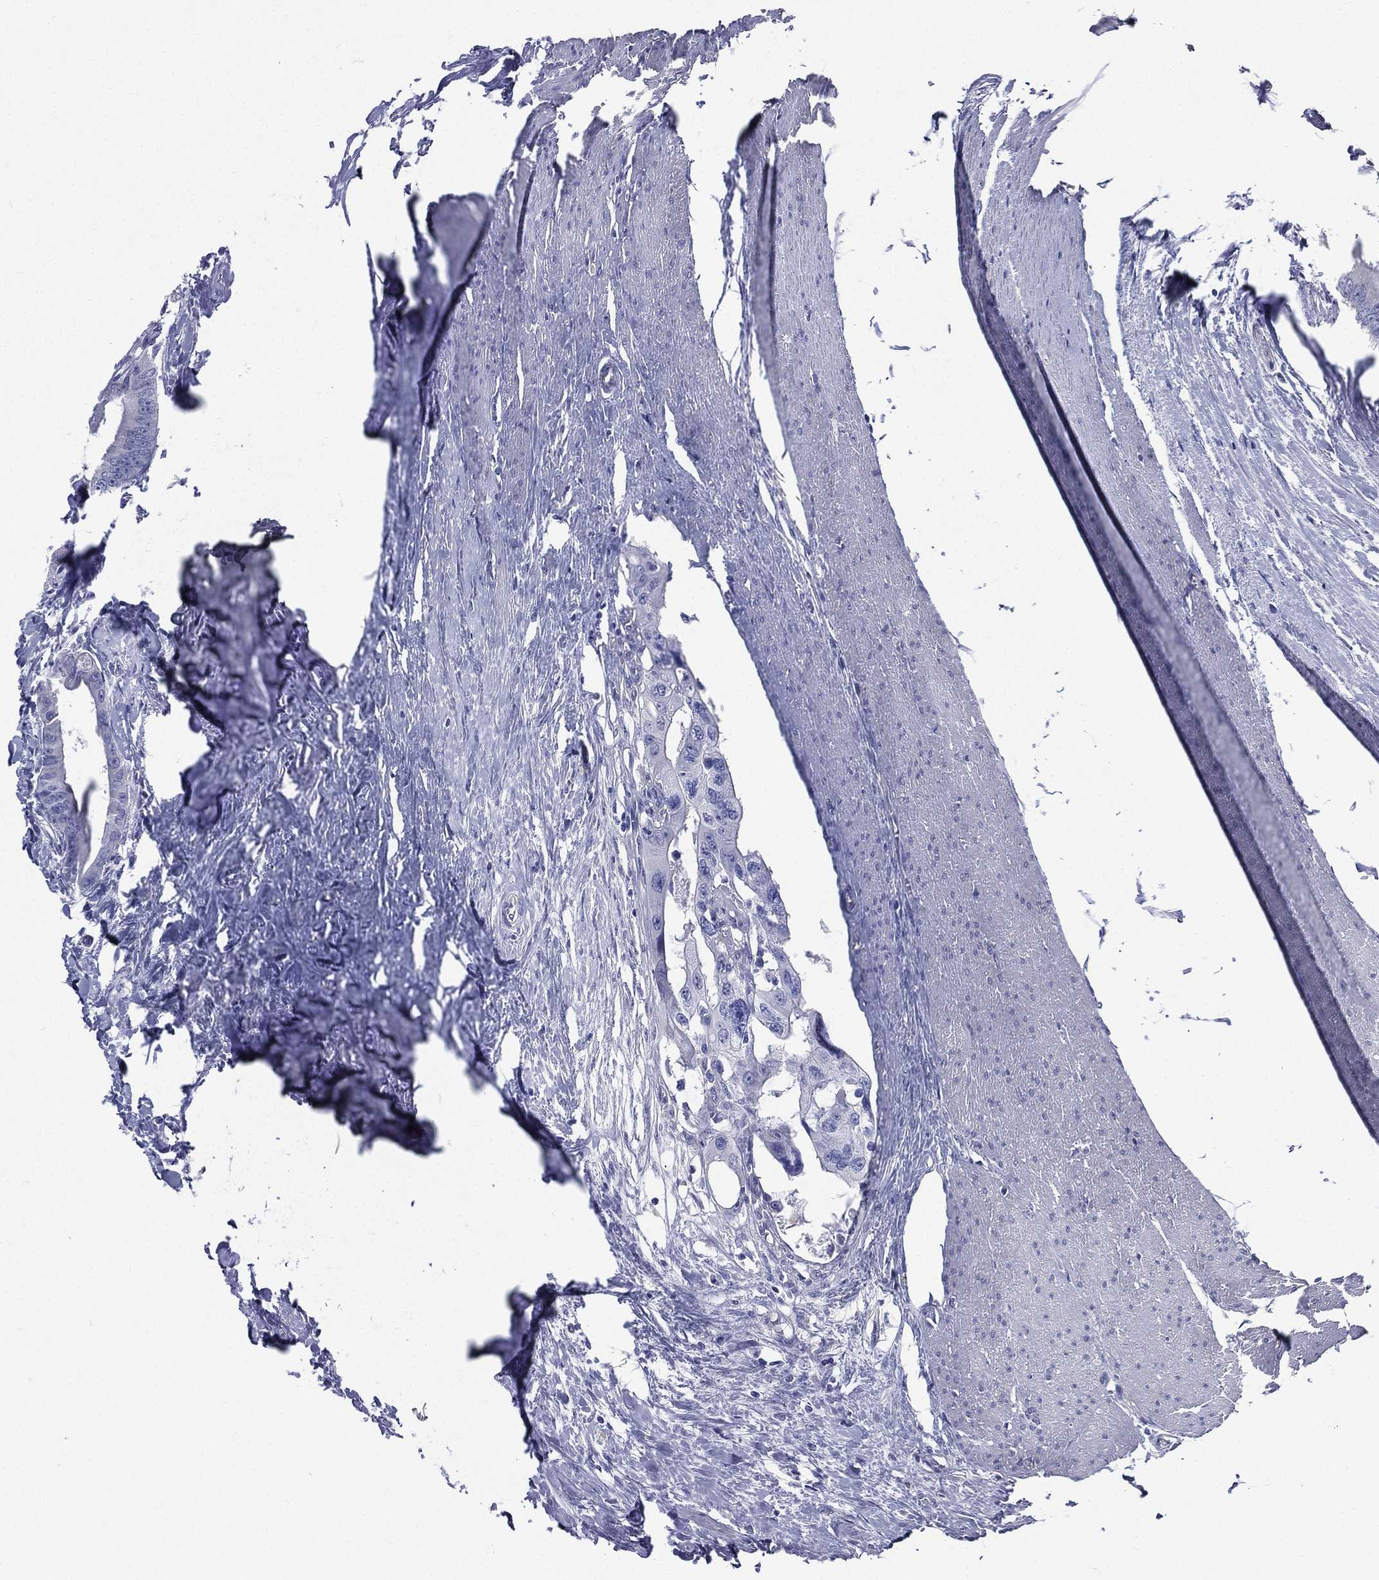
{"staining": {"intensity": "negative", "quantity": "none", "location": "none"}, "tissue": "colorectal cancer", "cell_type": "Tumor cells", "image_type": "cancer", "snomed": [{"axis": "morphology", "description": "Adenocarcinoma, NOS"}, {"axis": "topography", "description": "Rectum"}], "caption": "Immunohistochemical staining of human colorectal adenocarcinoma reveals no significant positivity in tumor cells.", "gene": "DPYS", "patient": {"sex": "male", "age": 64}}